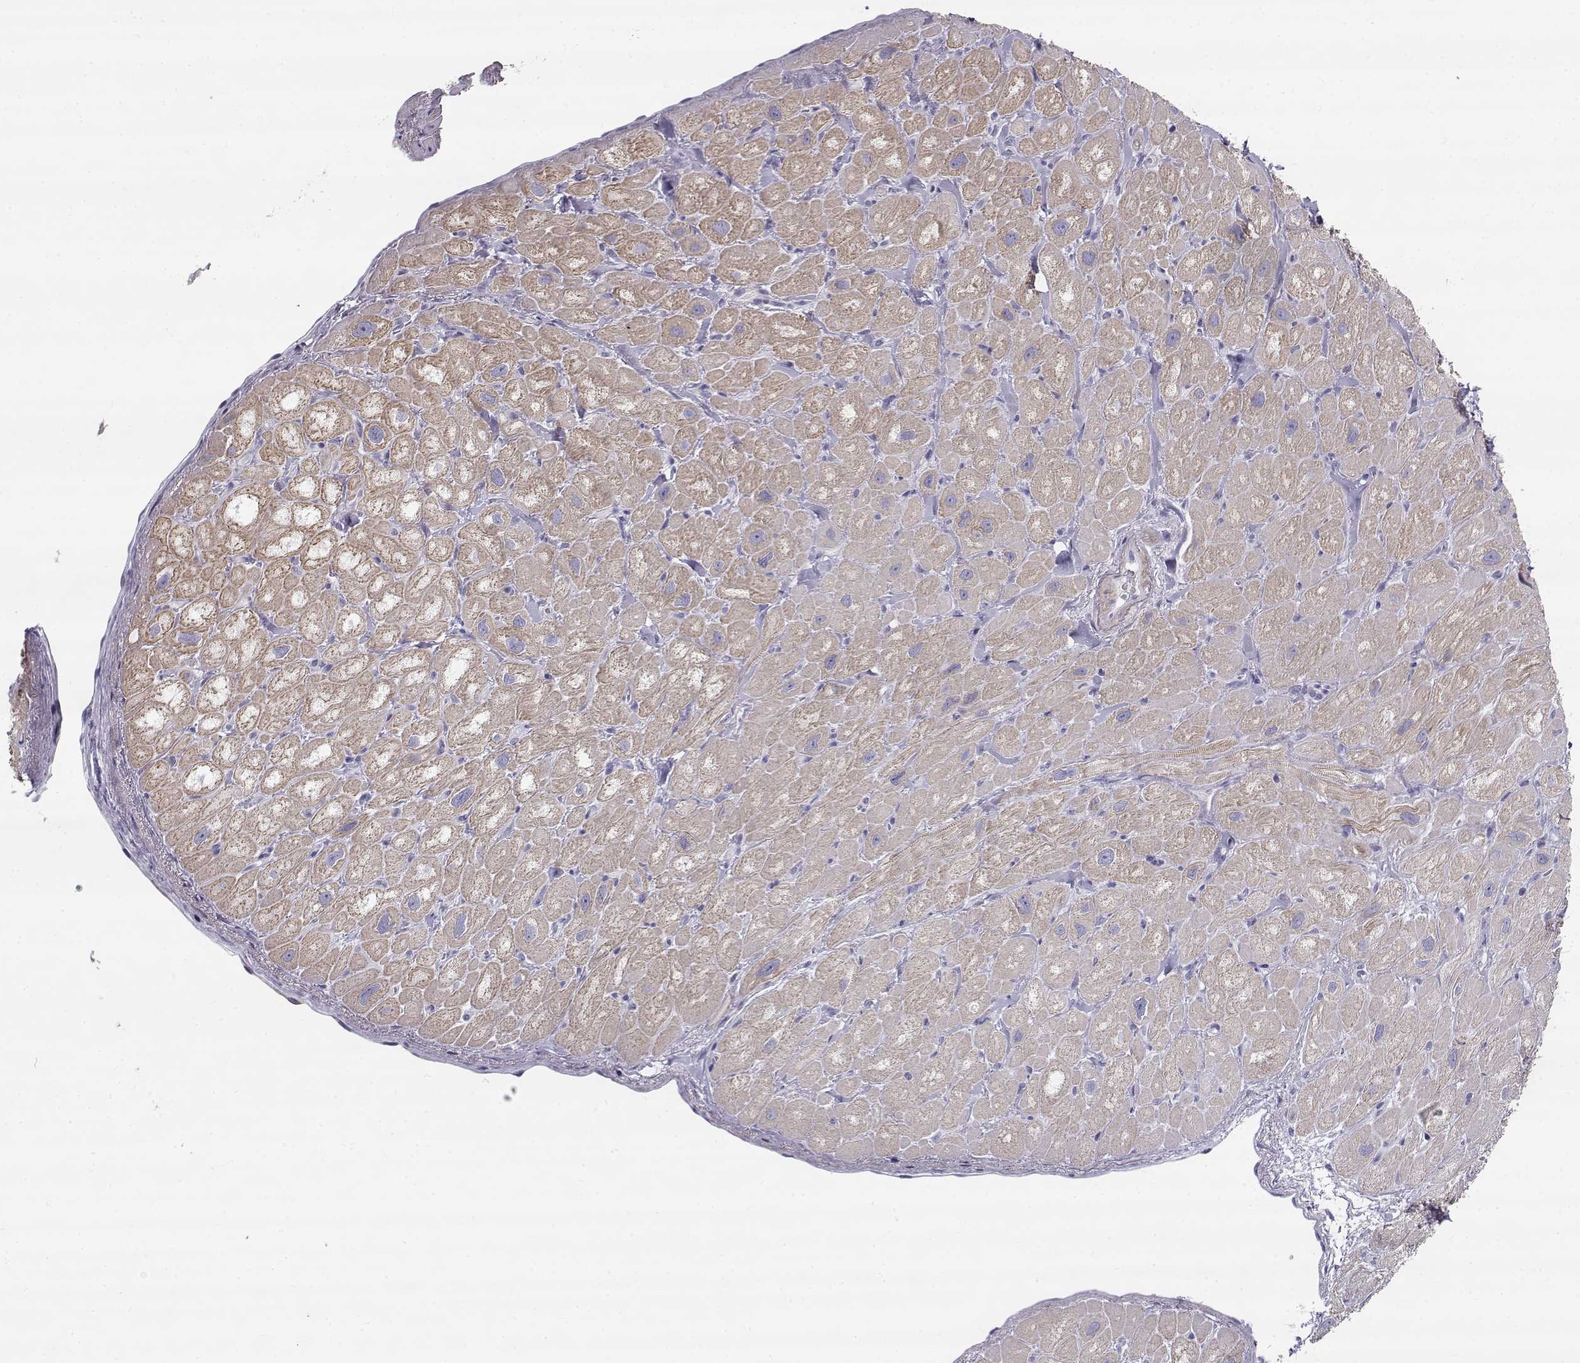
{"staining": {"intensity": "weak", "quantity": ">75%", "location": "cytoplasmic/membranous"}, "tissue": "heart muscle", "cell_type": "Cardiomyocytes", "image_type": "normal", "snomed": [{"axis": "morphology", "description": "Normal tissue, NOS"}, {"axis": "topography", "description": "Heart"}], "caption": "This photomicrograph demonstrates normal heart muscle stained with IHC to label a protein in brown. The cytoplasmic/membranous of cardiomyocytes show weak positivity for the protein. Nuclei are counter-stained blue.", "gene": "CREB3L3", "patient": {"sex": "male", "age": 60}}